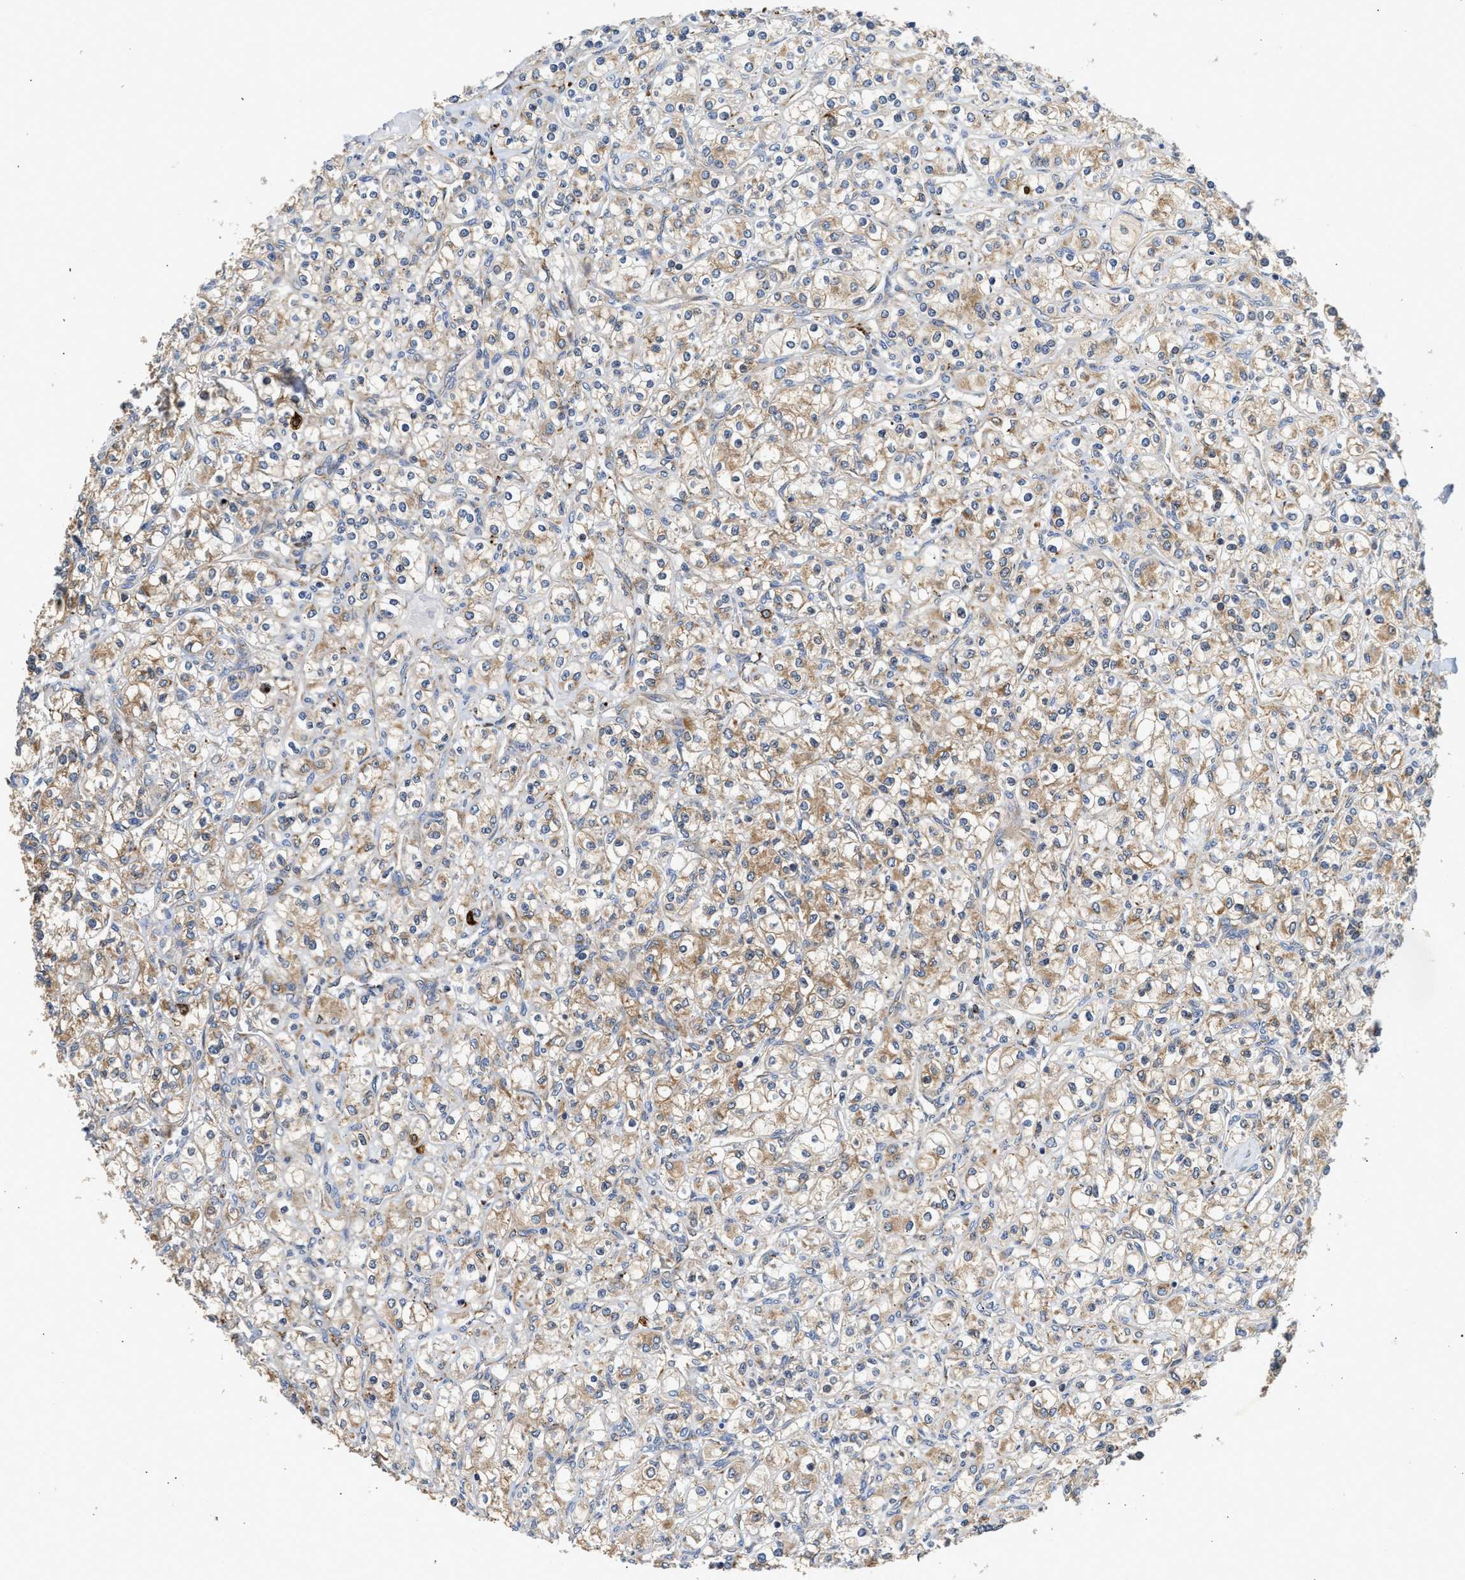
{"staining": {"intensity": "weak", "quantity": ">75%", "location": "cytoplasmic/membranous"}, "tissue": "renal cancer", "cell_type": "Tumor cells", "image_type": "cancer", "snomed": [{"axis": "morphology", "description": "Adenocarcinoma, NOS"}, {"axis": "topography", "description": "Kidney"}], "caption": "Adenocarcinoma (renal) tissue reveals weak cytoplasmic/membranous staining in about >75% of tumor cells Immunohistochemistry (ihc) stains the protein in brown and the nuclei are stained blue.", "gene": "AMZ1", "patient": {"sex": "male", "age": 77}}